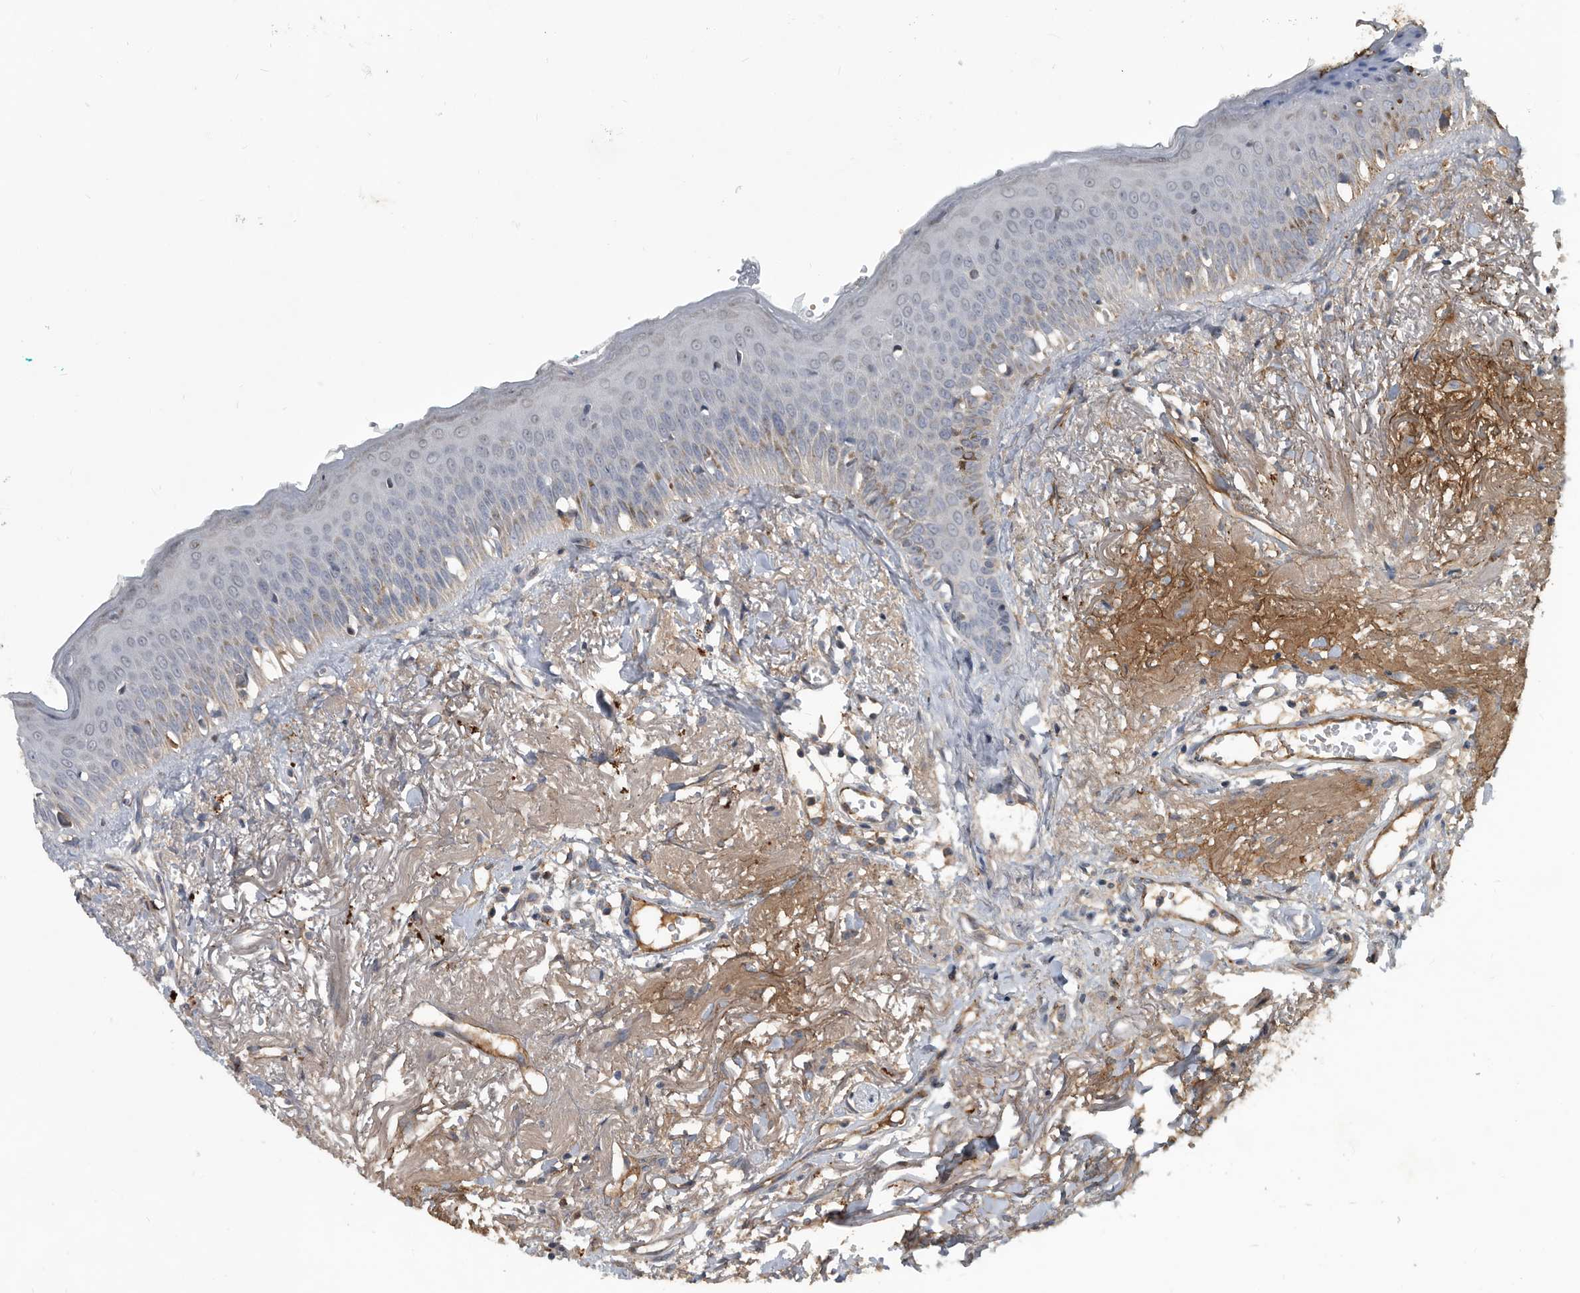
{"staining": {"intensity": "weak", "quantity": "<25%", "location": "cytoplasmic/membranous,nuclear"}, "tissue": "oral mucosa", "cell_type": "Squamous epithelial cells", "image_type": "normal", "snomed": [{"axis": "morphology", "description": "Normal tissue, NOS"}, {"axis": "topography", "description": "Oral tissue"}], "caption": "Immunohistochemical staining of unremarkable oral mucosa shows no significant expression in squamous epithelial cells. (DAB immunohistochemistry (IHC), high magnification).", "gene": "PI15", "patient": {"sex": "female", "age": 70}}